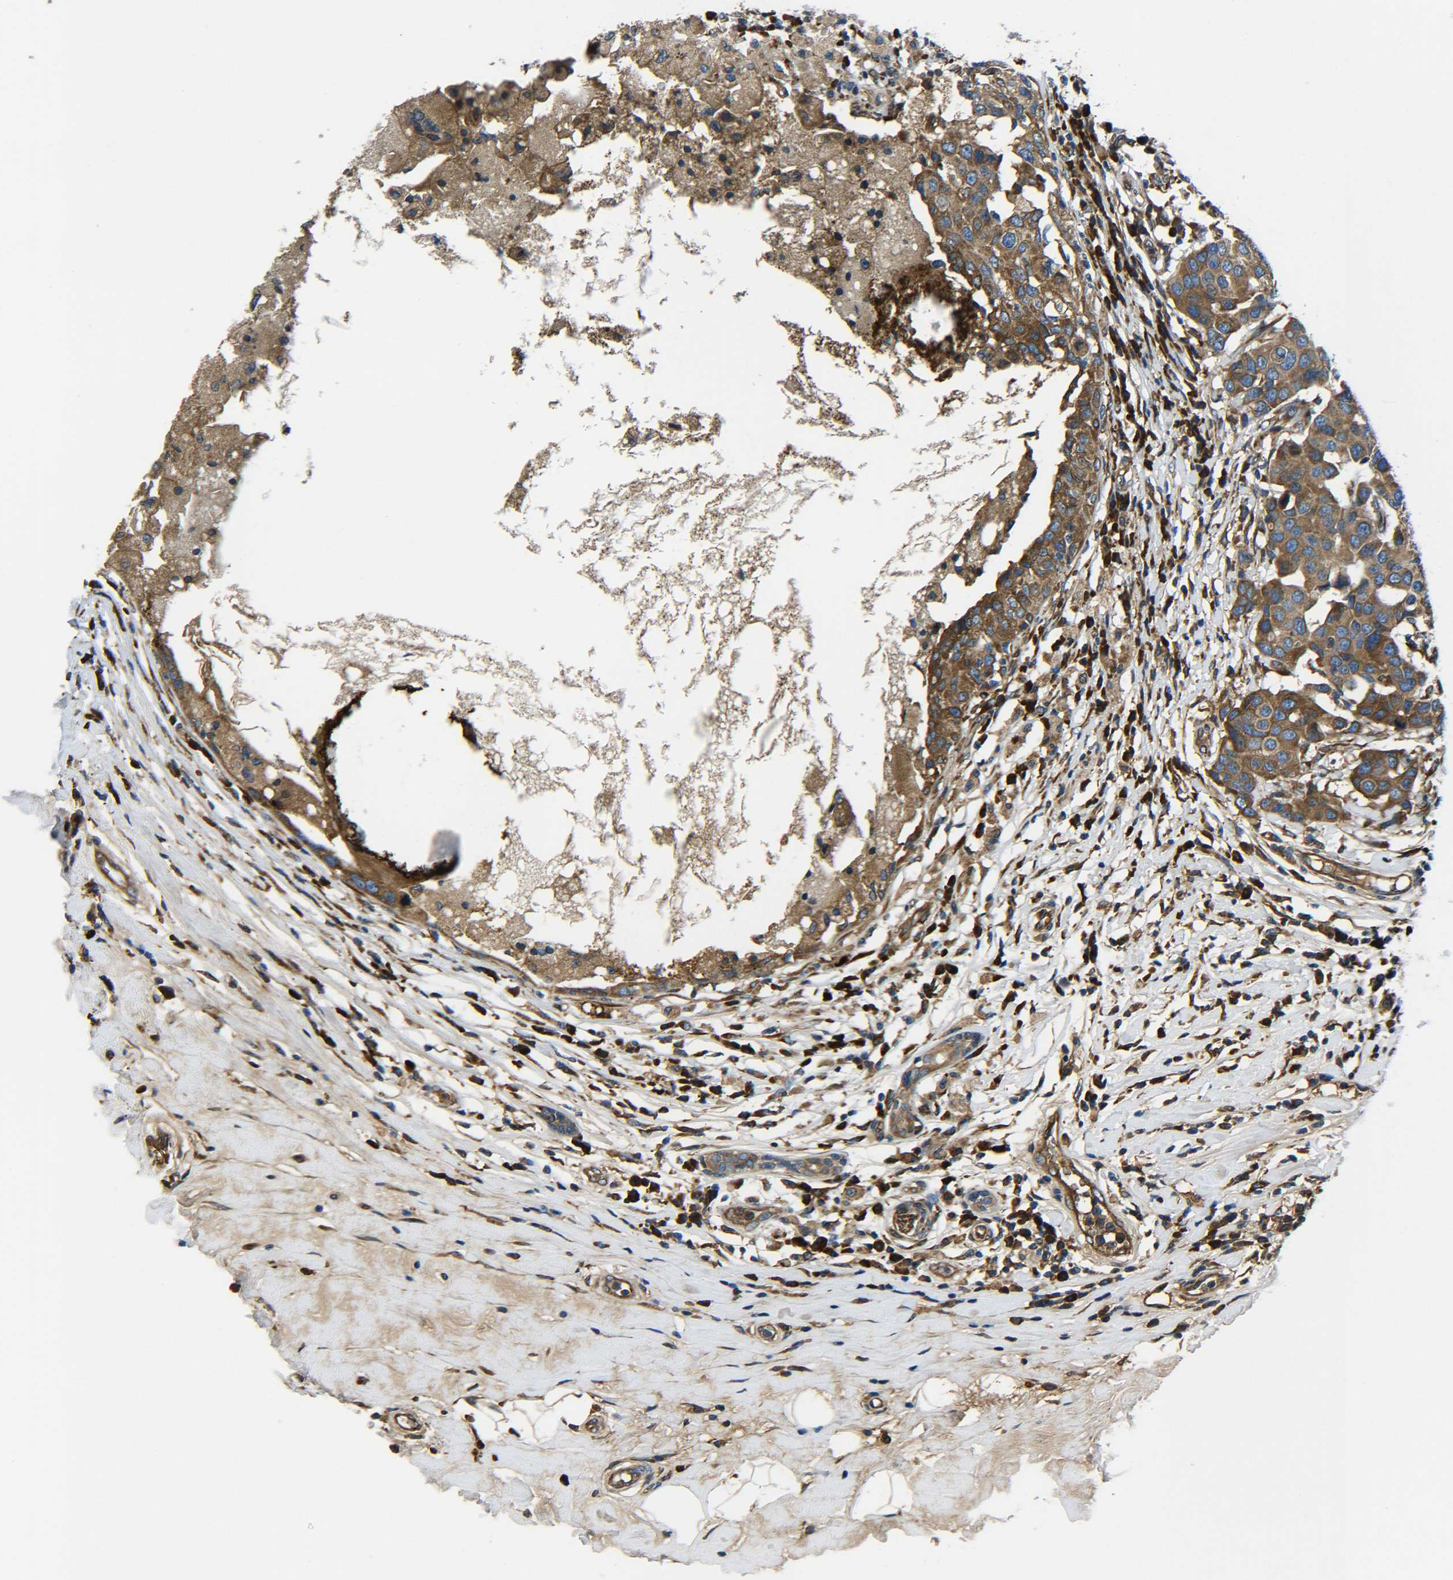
{"staining": {"intensity": "strong", "quantity": ">75%", "location": "cytoplasmic/membranous"}, "tissue": "breast cancer", "cell_type": "Tumor cells", "image_type": "cancer", "snomed": [{"axis": "morphology", "description": "Duct carcinoma"}, {"axis": "topography", "description": "Breast"}], "caption": "Strong cytoplasmic/membranous staining is appreciated in approximately >75% of tumor cells in breast invasive ductal carcinoma.", "gene": "PREB", "patient": {"sex": "female", "age": 27}}